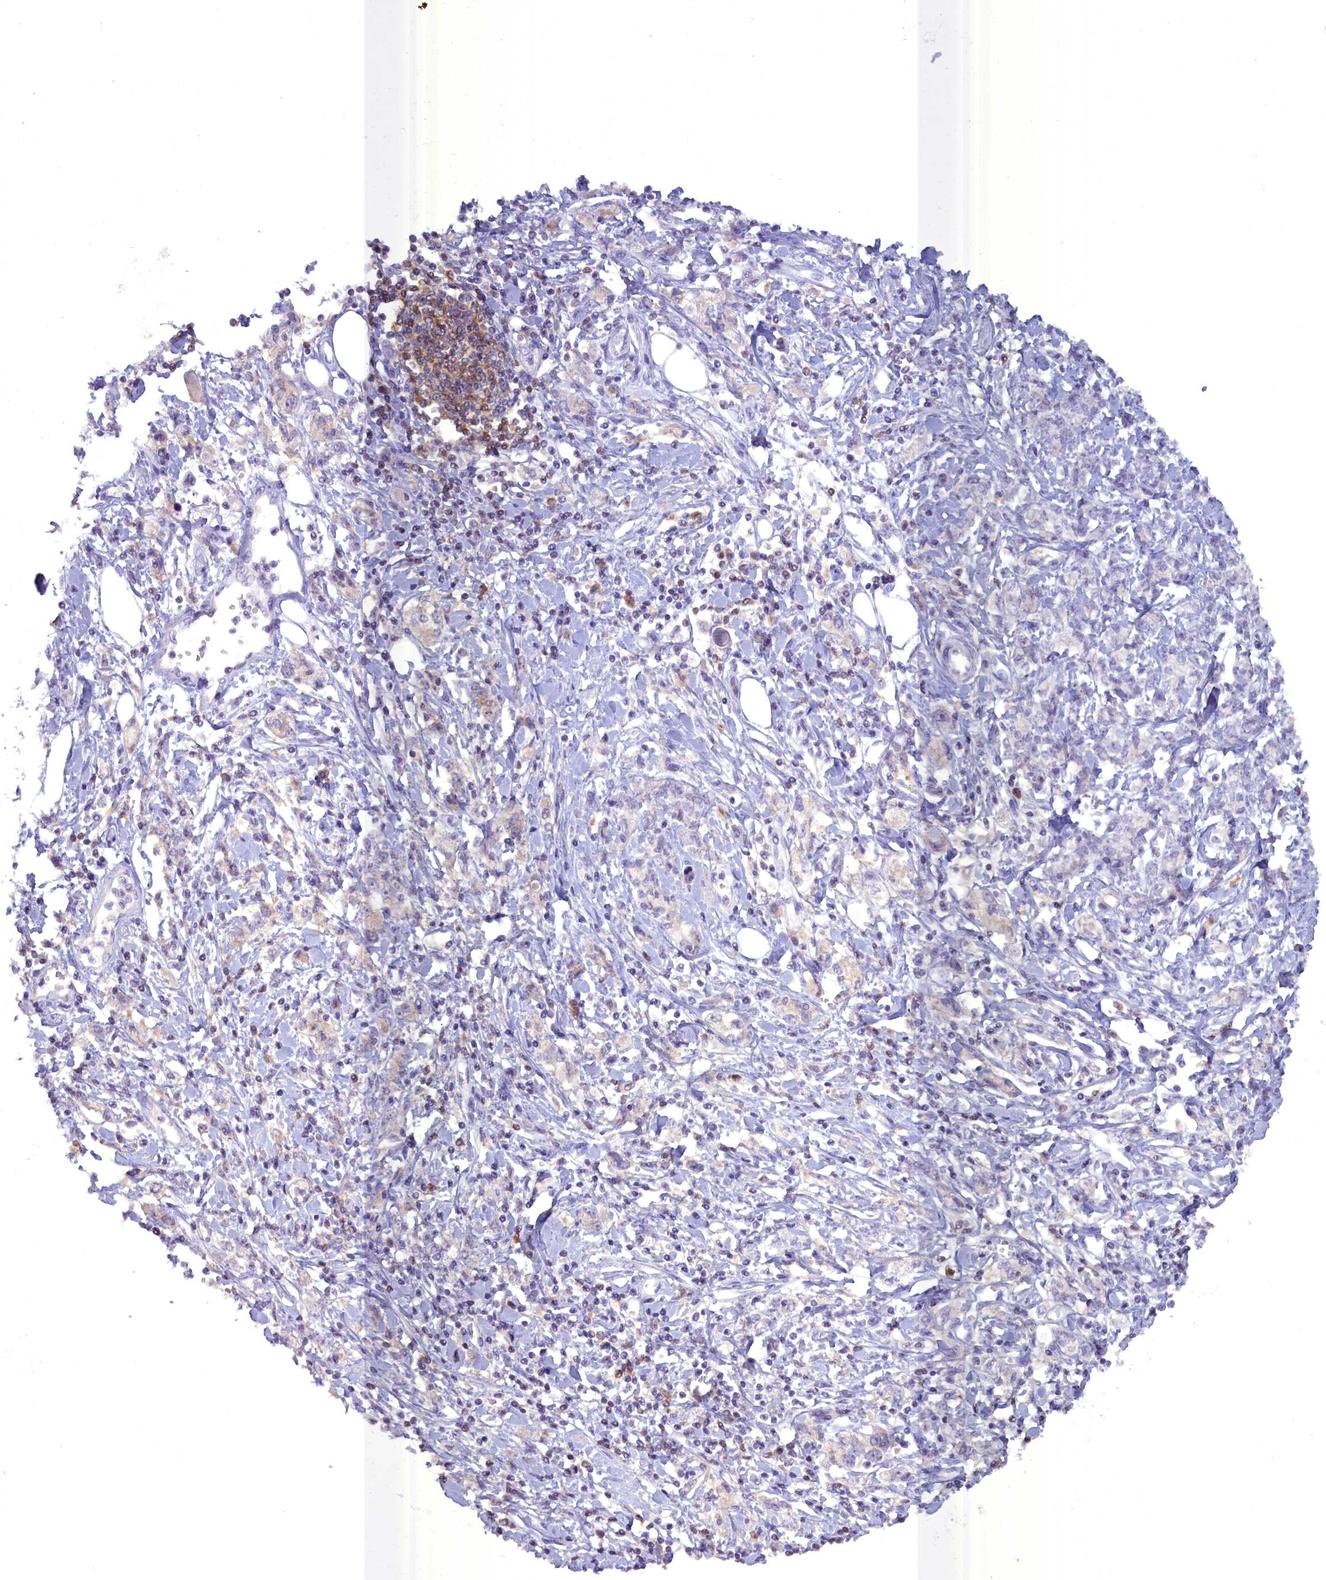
{"staining": {"intensity": "weak", "quantity": "<25%", "location": "cytoplasmic/membranous"}, "tissue": "stomach cancer", "cell_type": "Tumor cells", "image_type": "cancer", "snomed": [{"axis": "morphology", "description": "Adenocarcinoma, NOS"}, {"axis": "topography", "description": "Stomach"}], "caption": "A high-resolution photomicrograph shows IHC staining of stomach adenocarcinoma, which demonstrates no significant positivity in tumor cells.", "gene": "BLNK", "patient": {"sex": "female", "age": 76}}